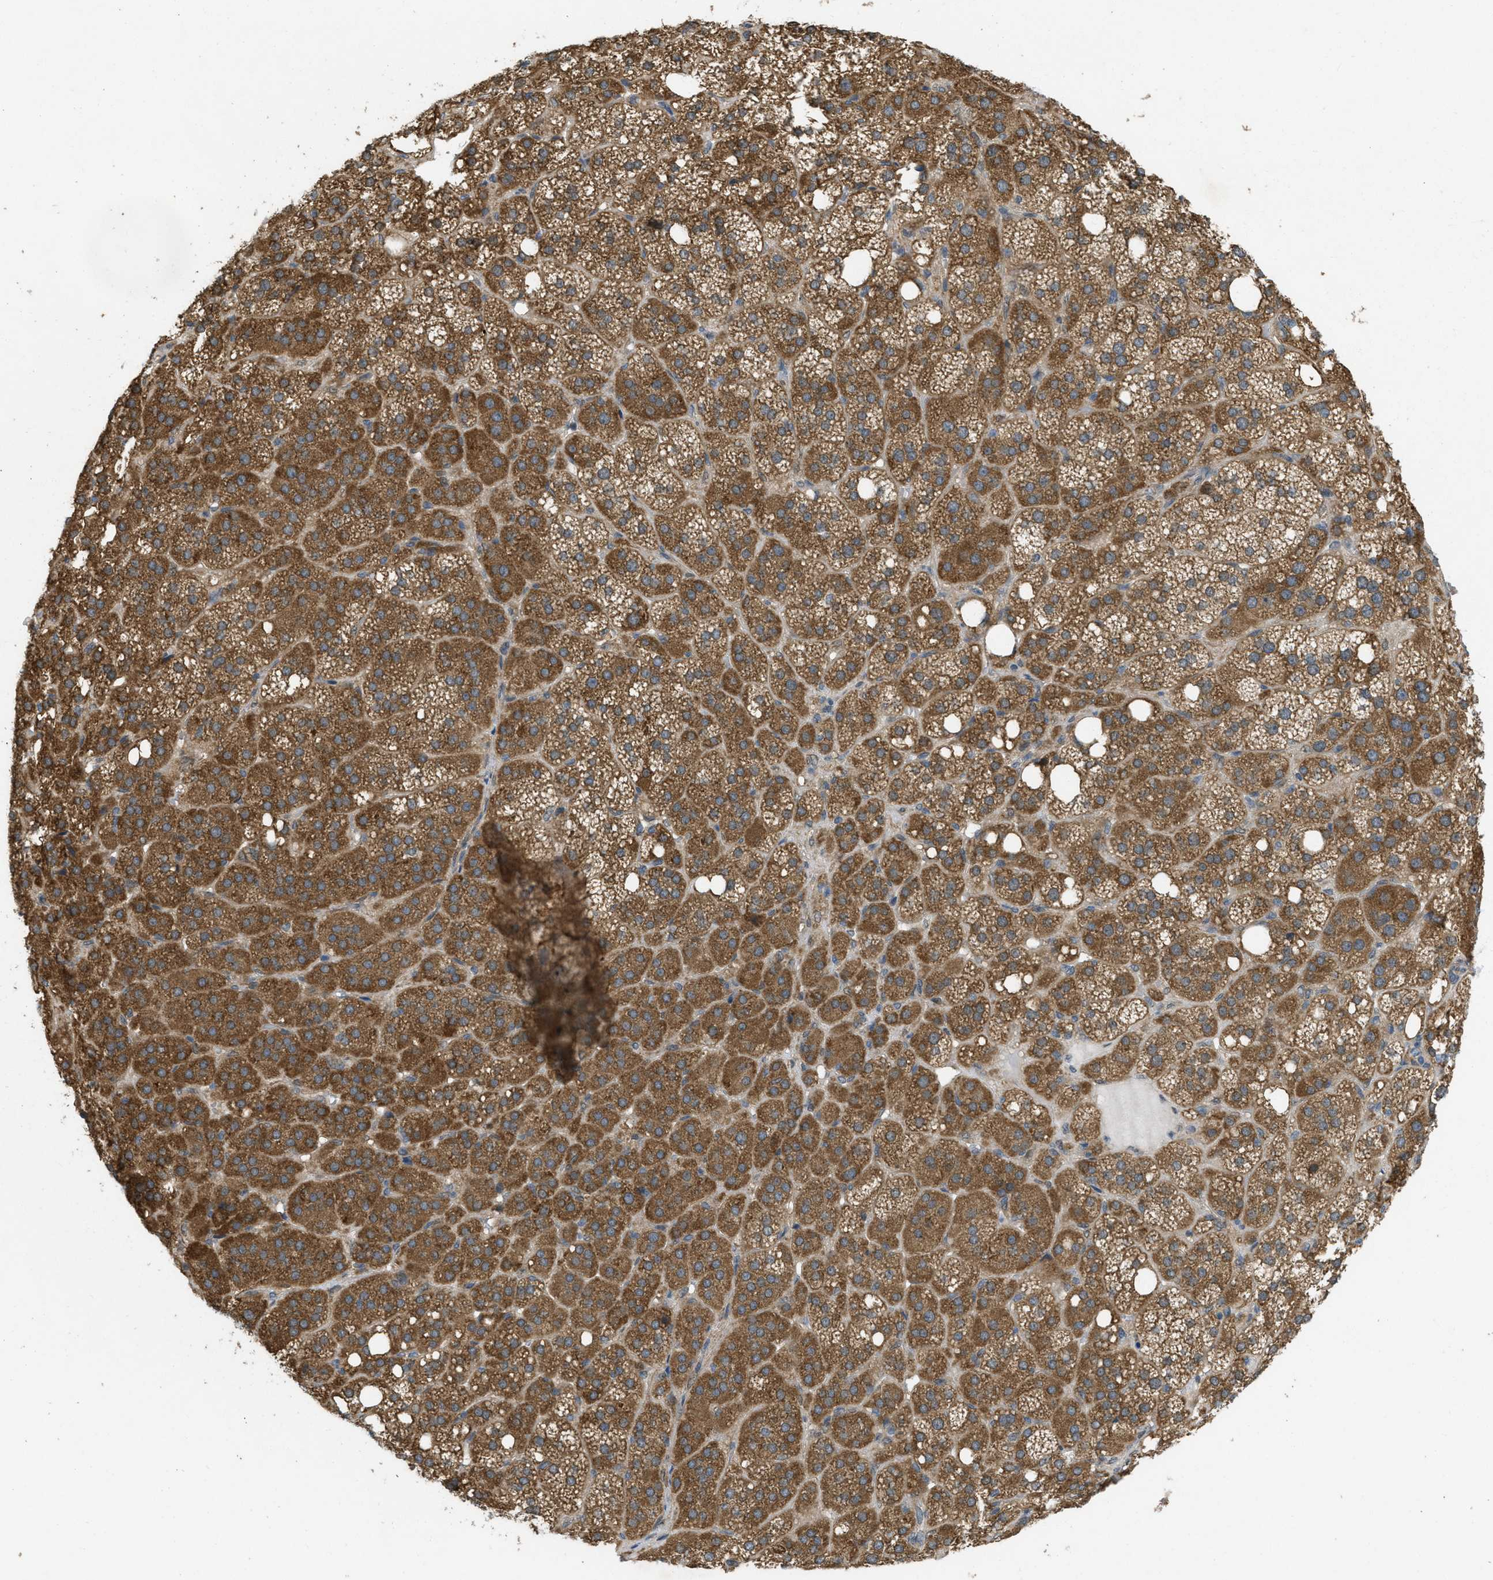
{"staining": {"intensity": "strong", "quantity": ">75%", "location": "cytoplasmic/membranous"}, "tissue": "adrenal gland", "cell_type": "Glandular cells", "image_type": "normal", "snomed": [{"axis": "morphology", "description": "Normal tissue, NOS"}, {"axis": "topography", "description": "Adrenal gland"}], "caption": "Immunohistochemical staining of benign human adrenal gland shows strong cytoplasmic/membranous protein staining in approximately >75% of glandular cells.", "gene": "IFNLR1", "patient": {"sex": "female", "age": 59}}